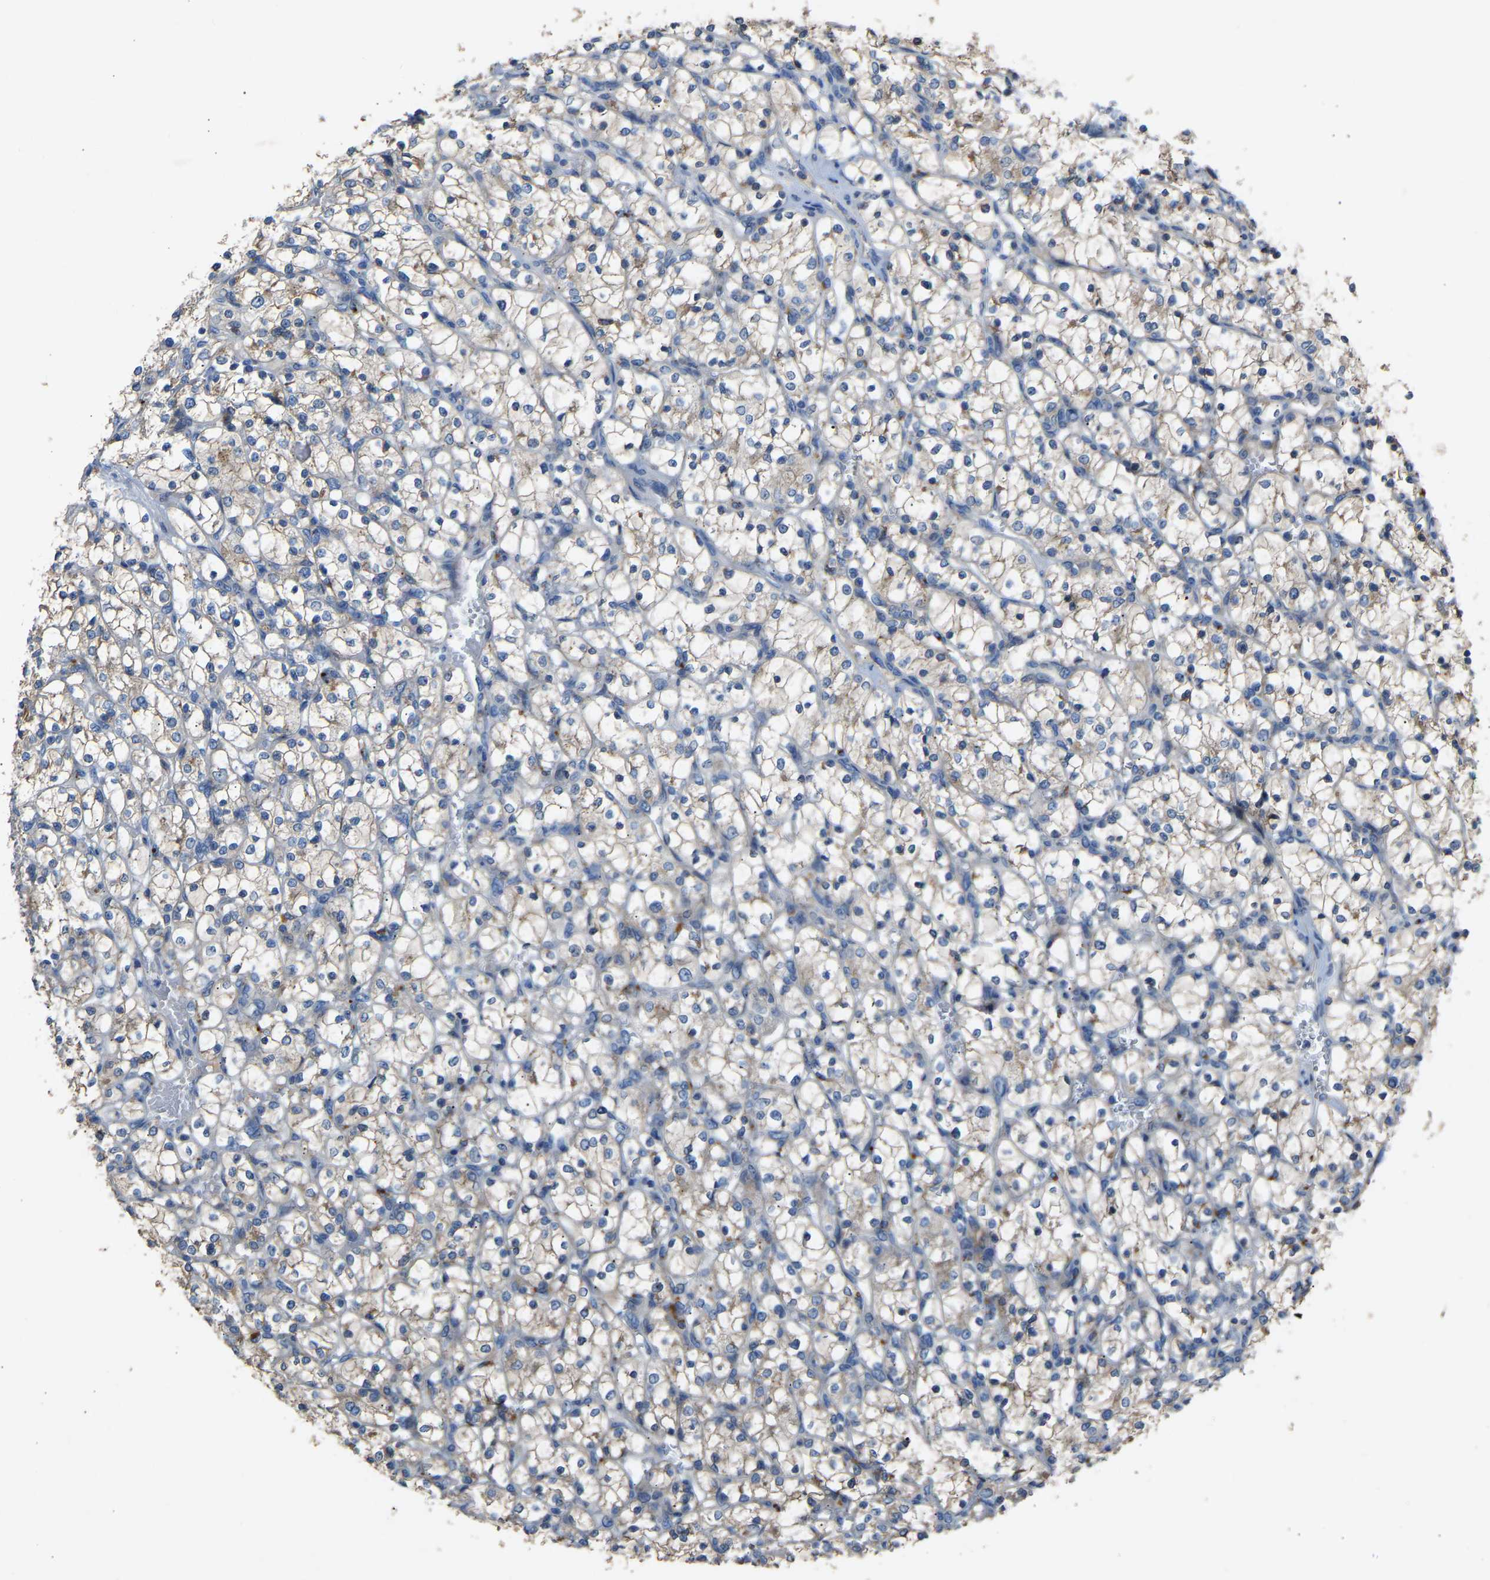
{"staining": {"intensity": "negative", "quantity": "none", "location": "none"}, "tissue": "renal cancer", "cell_type": "Tumor cells", "image_type": "cancer", "snomed": [{"axis": "morphology", "description": "Adenocarcinoma, NOS"}, {"axis": "topography", "description": "Kidney"}], "caption": "IHC of human renal cancer exhibits no positivity in tumor cells.", "gene": "RGP1", "patient": {"sex": "female", "age": 69}}